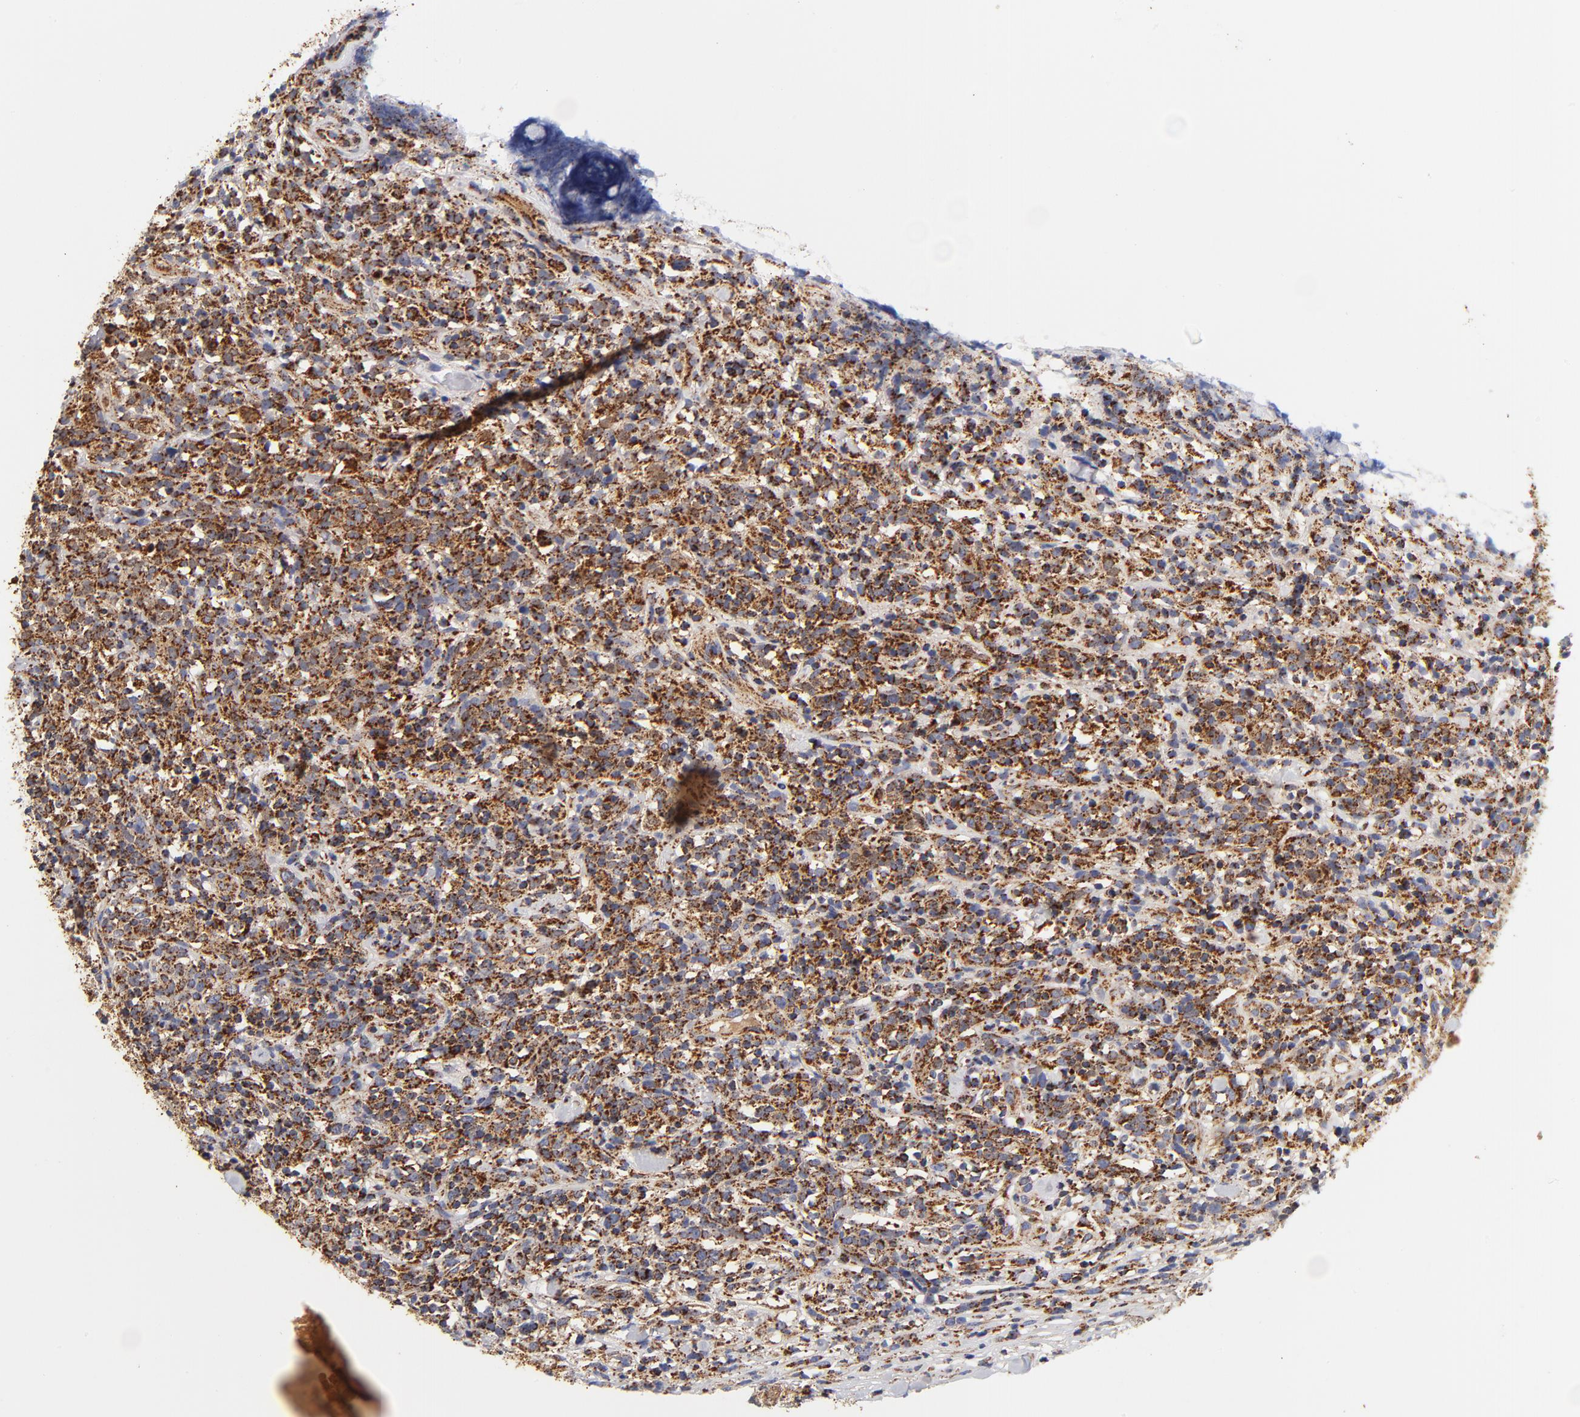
{"staining": {"intensity": "strong", "quantity": ">75%", "location": "cytoplasmic/membranous"}, "tissue": "lymphoma", "cell_type": "Tumor cells", "image_type": "cancer", "snomed": [{"axis": "morphology", "description": "Malignant lymphoma, non-Hodgkin's type, High grade"}, {"axis": "topography", "description": "Lymph node"}], "caption": "Human lymphoma stained for a protein (brown) exhibits strong cytoplasmic/membranous positive positivity in approximately >75% of tumor cells.", "gene": "ECHS1", "patient": {"sex": "female", "age": 73}}